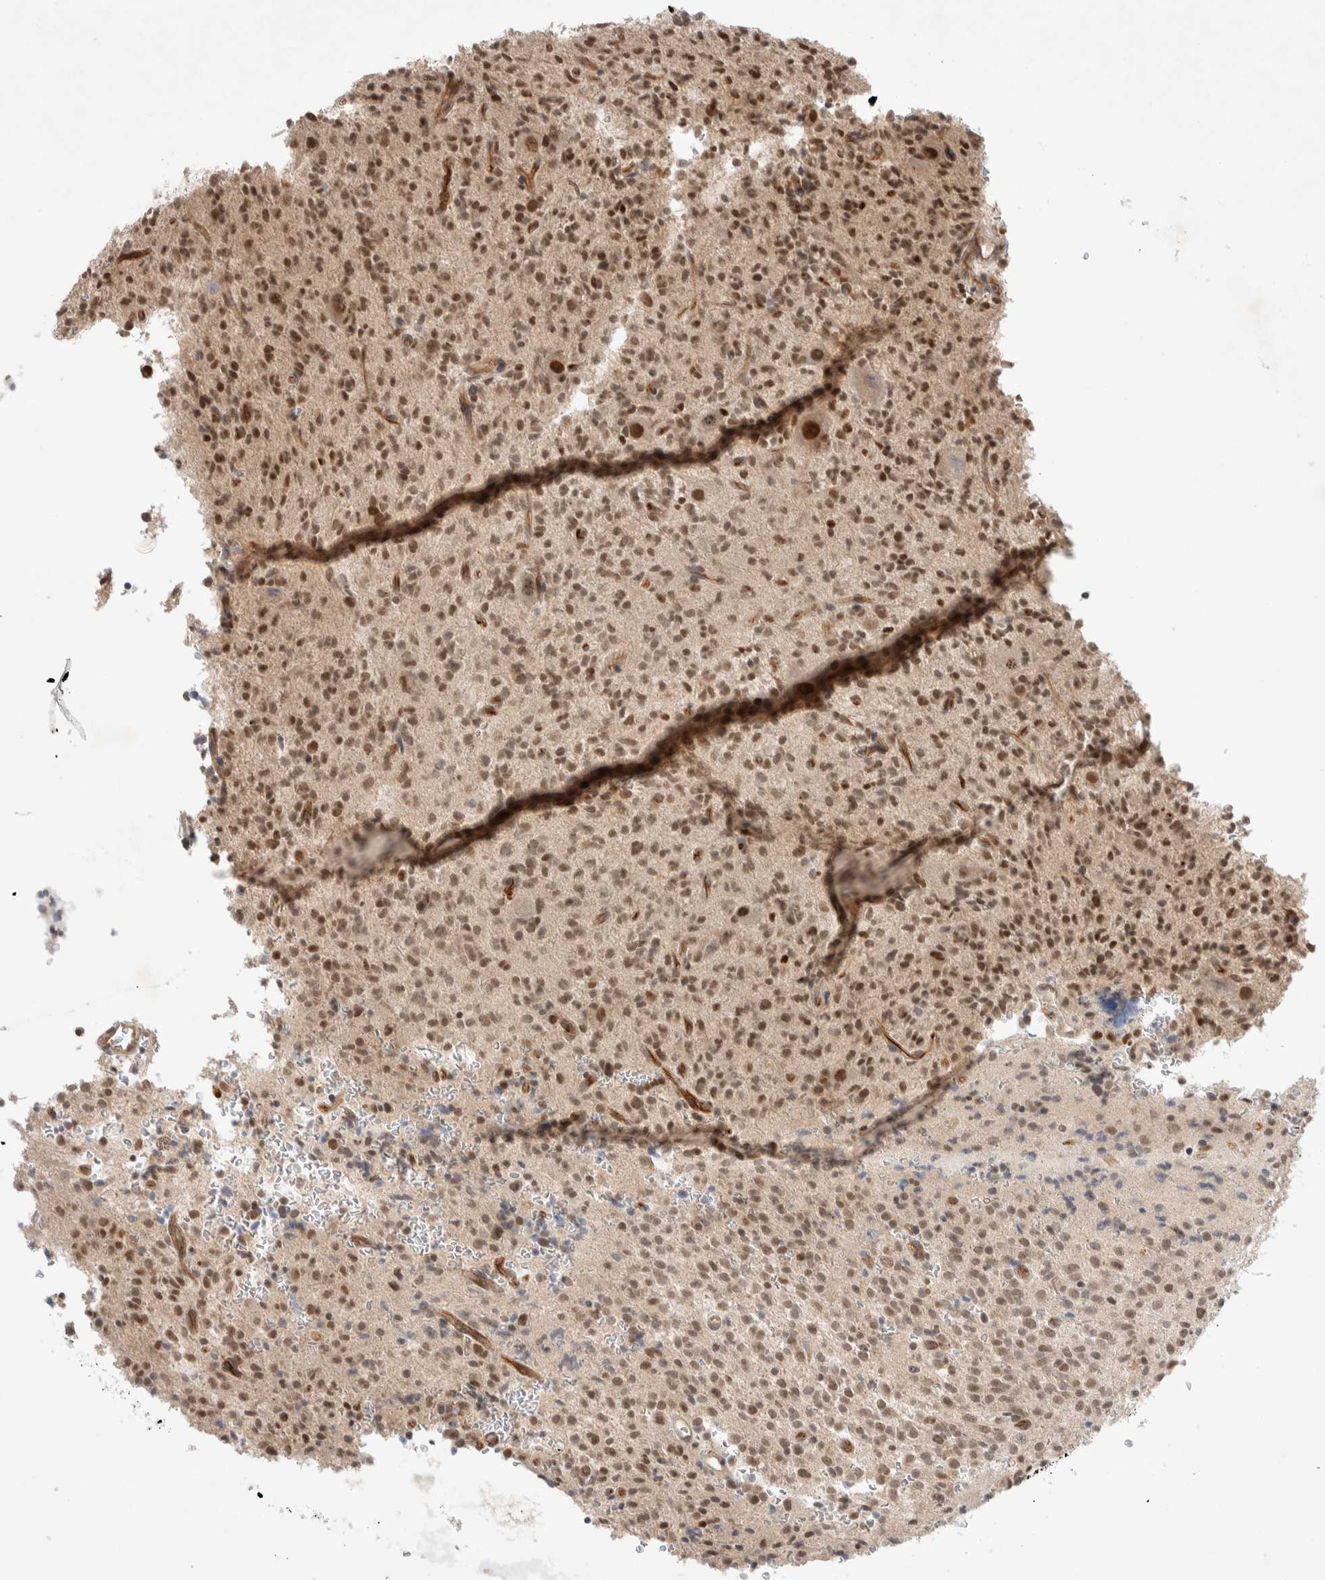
{"staining": {"intensity": "moderate", "quantity": ">75%", "location": "nuclear"}, "tissue": "glioma", "cell_type": "Tumor cells", "image_type": "cancer", "snomed": [{"axis": "morphology", "description": "Glioma, malignant, High grade"}, {"axis": "topography", "description": "Brain"}], "caption": "DAB immunohistochemical staining of glioma displays moderate nuclear protein positivity in about >75% of tumor cells.", "gene": "ZNF704", "patient": {"sex": "male", "age": 34}}